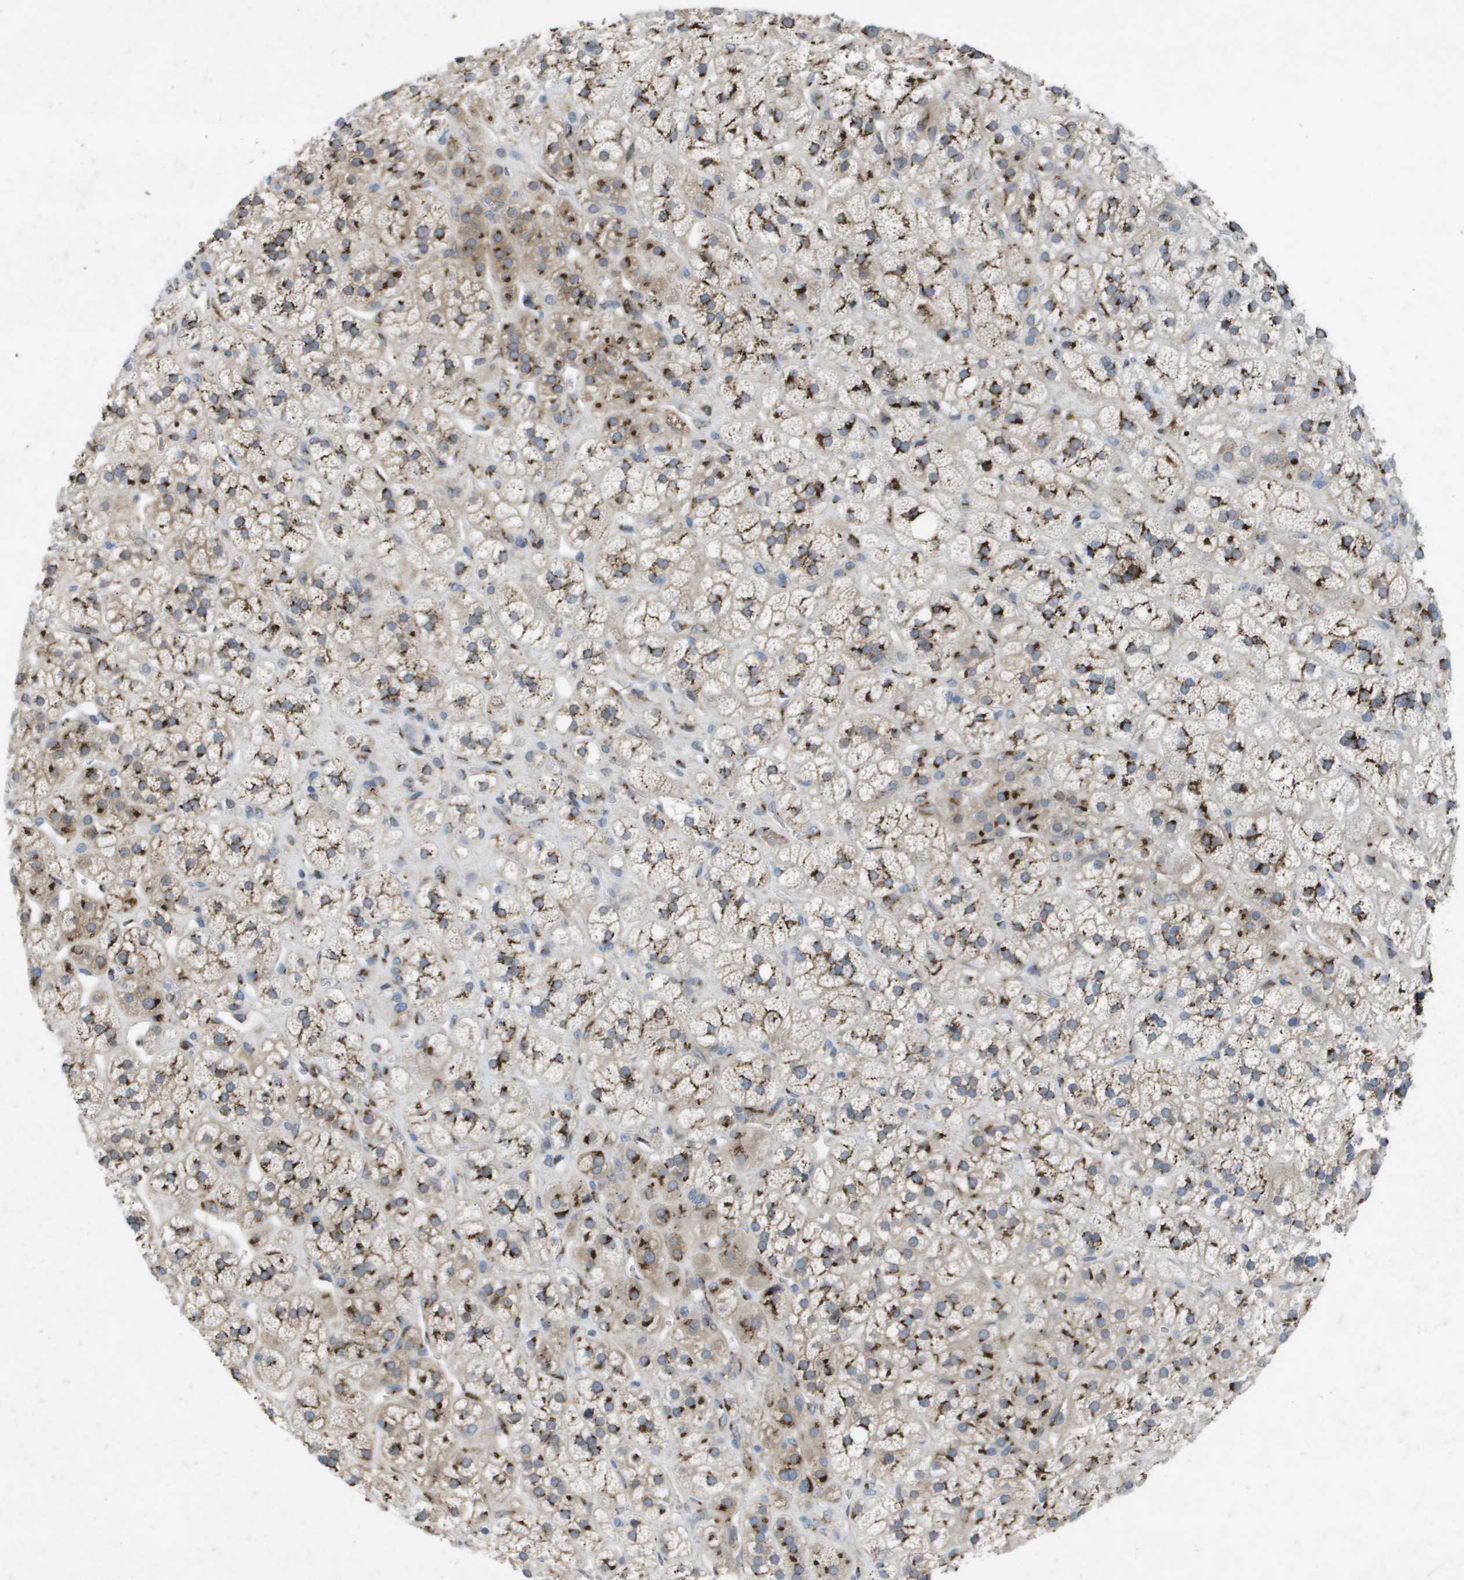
{"staining": {"intensity": "strong", "quantity": ">75%", "location": "cytoplasmic/membranous"}, "tissue": "adrenal gland", "cell_type": "Glandular cells", "image_type": "normal", "snomed": [{"axis": "morphology", "description": "Normal tissue, NOS"}, {"axis": "topography", "description": "Adrenal gland"}], "caption": "Immunohistochemical staining of unremarkable adrenal gland demonstrates strong cytoplasmic/membranous protein expression in about >75% of glandular cells.", "gene": "QSOX2", "patient": {"sex": "male", "age": 56}}